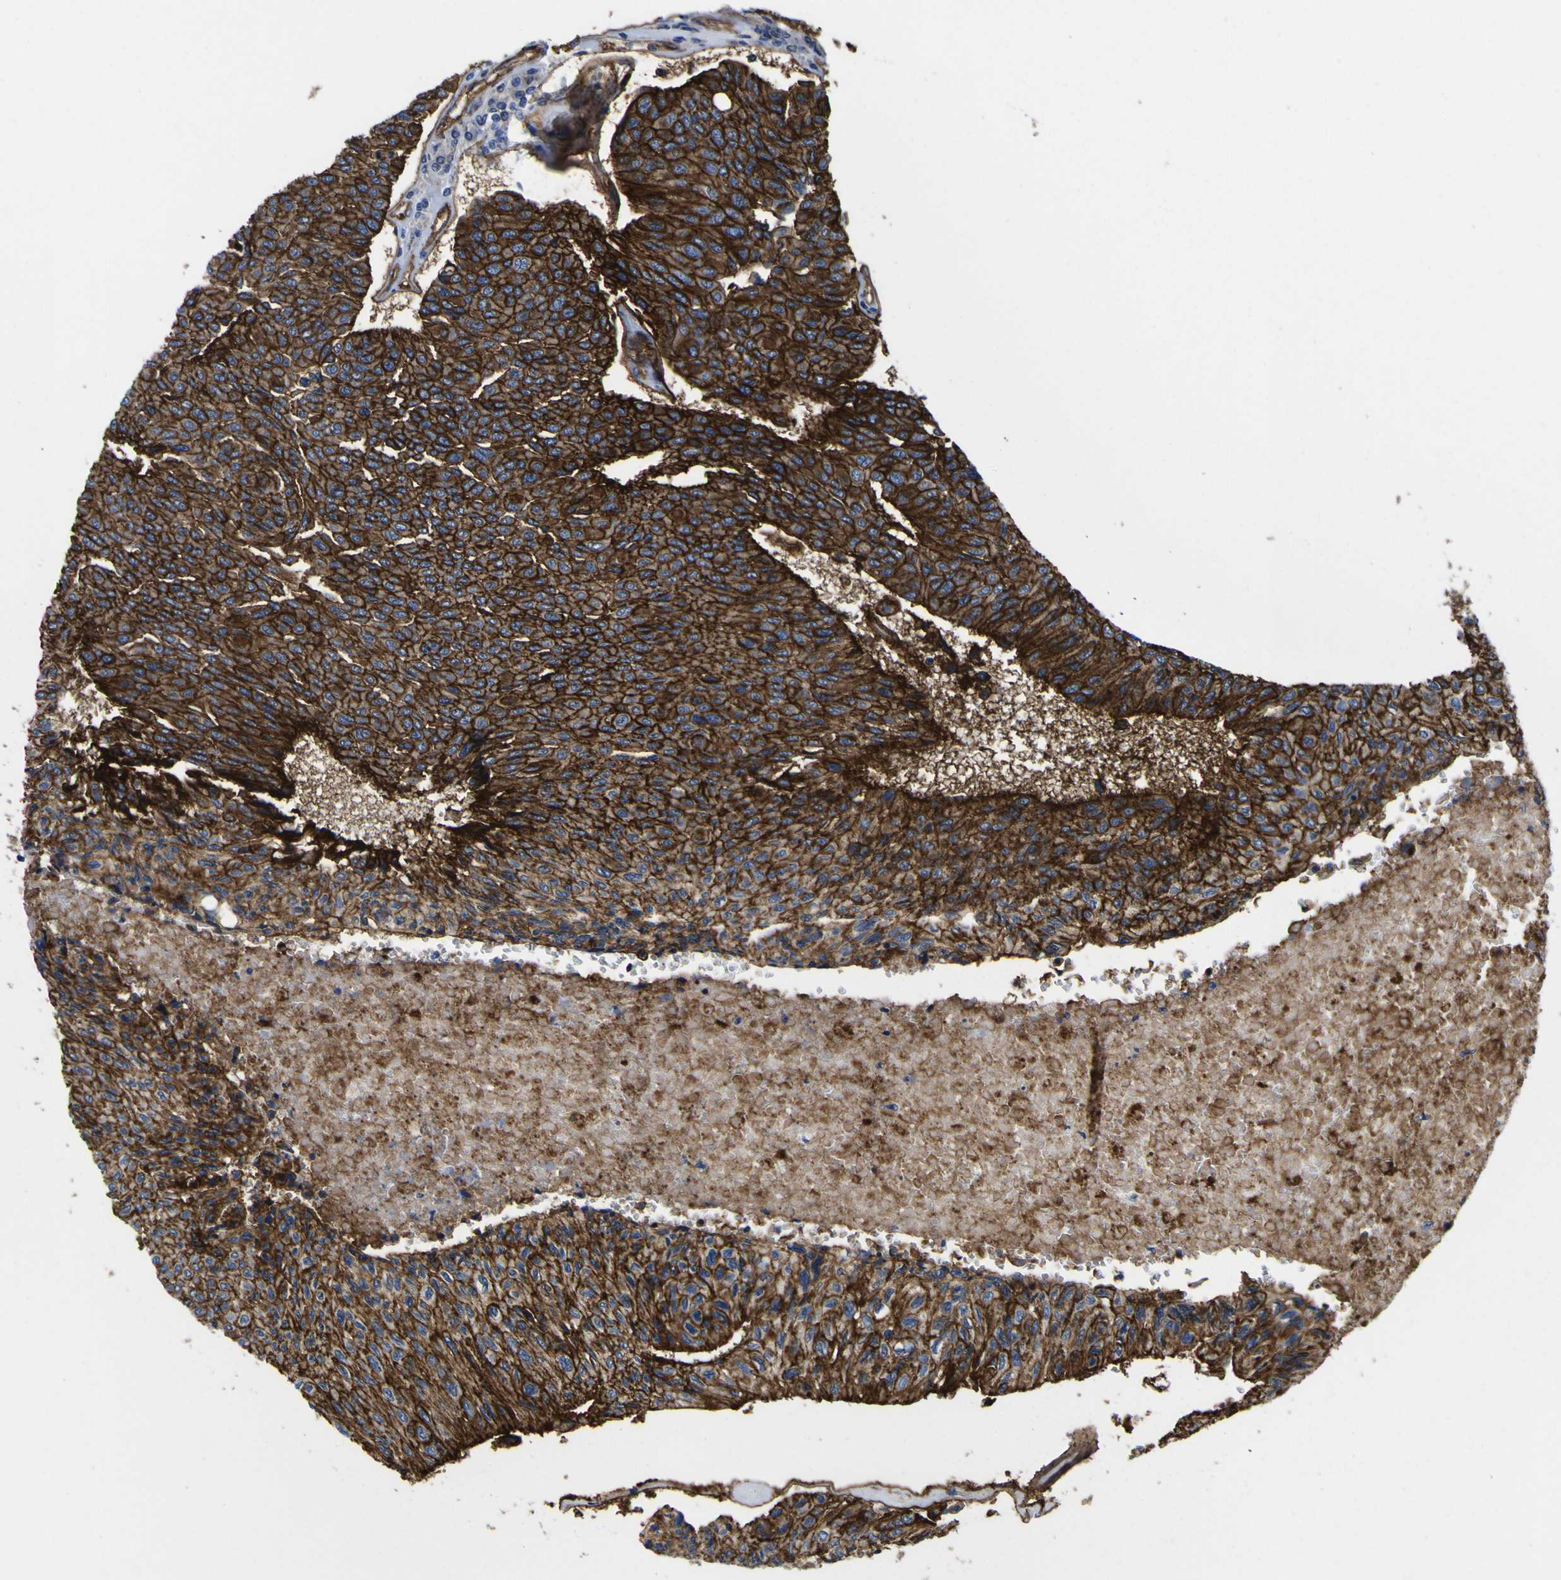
{"staining": {"intensity": "strong", "quantity": ">75%", "location": "cytoplasmic/membranous"}, "tissue": "urothelial cancer", "cell_type": "Tumor cells", "image_type": "cancer", "snomed": [{"axis": "morphology", "description": "Urothelial carcinoma, High grade"}, {"axis": "topography", "description": "Urinary bladder"}], "caption": "Protein expression analysis of high-grade urothelial carcinoma shows strong cytoplasmic/membranous staining in about >75% of tumor cells.", "gene": "CD151", "patient": {"sex": "male", "age": 66}}